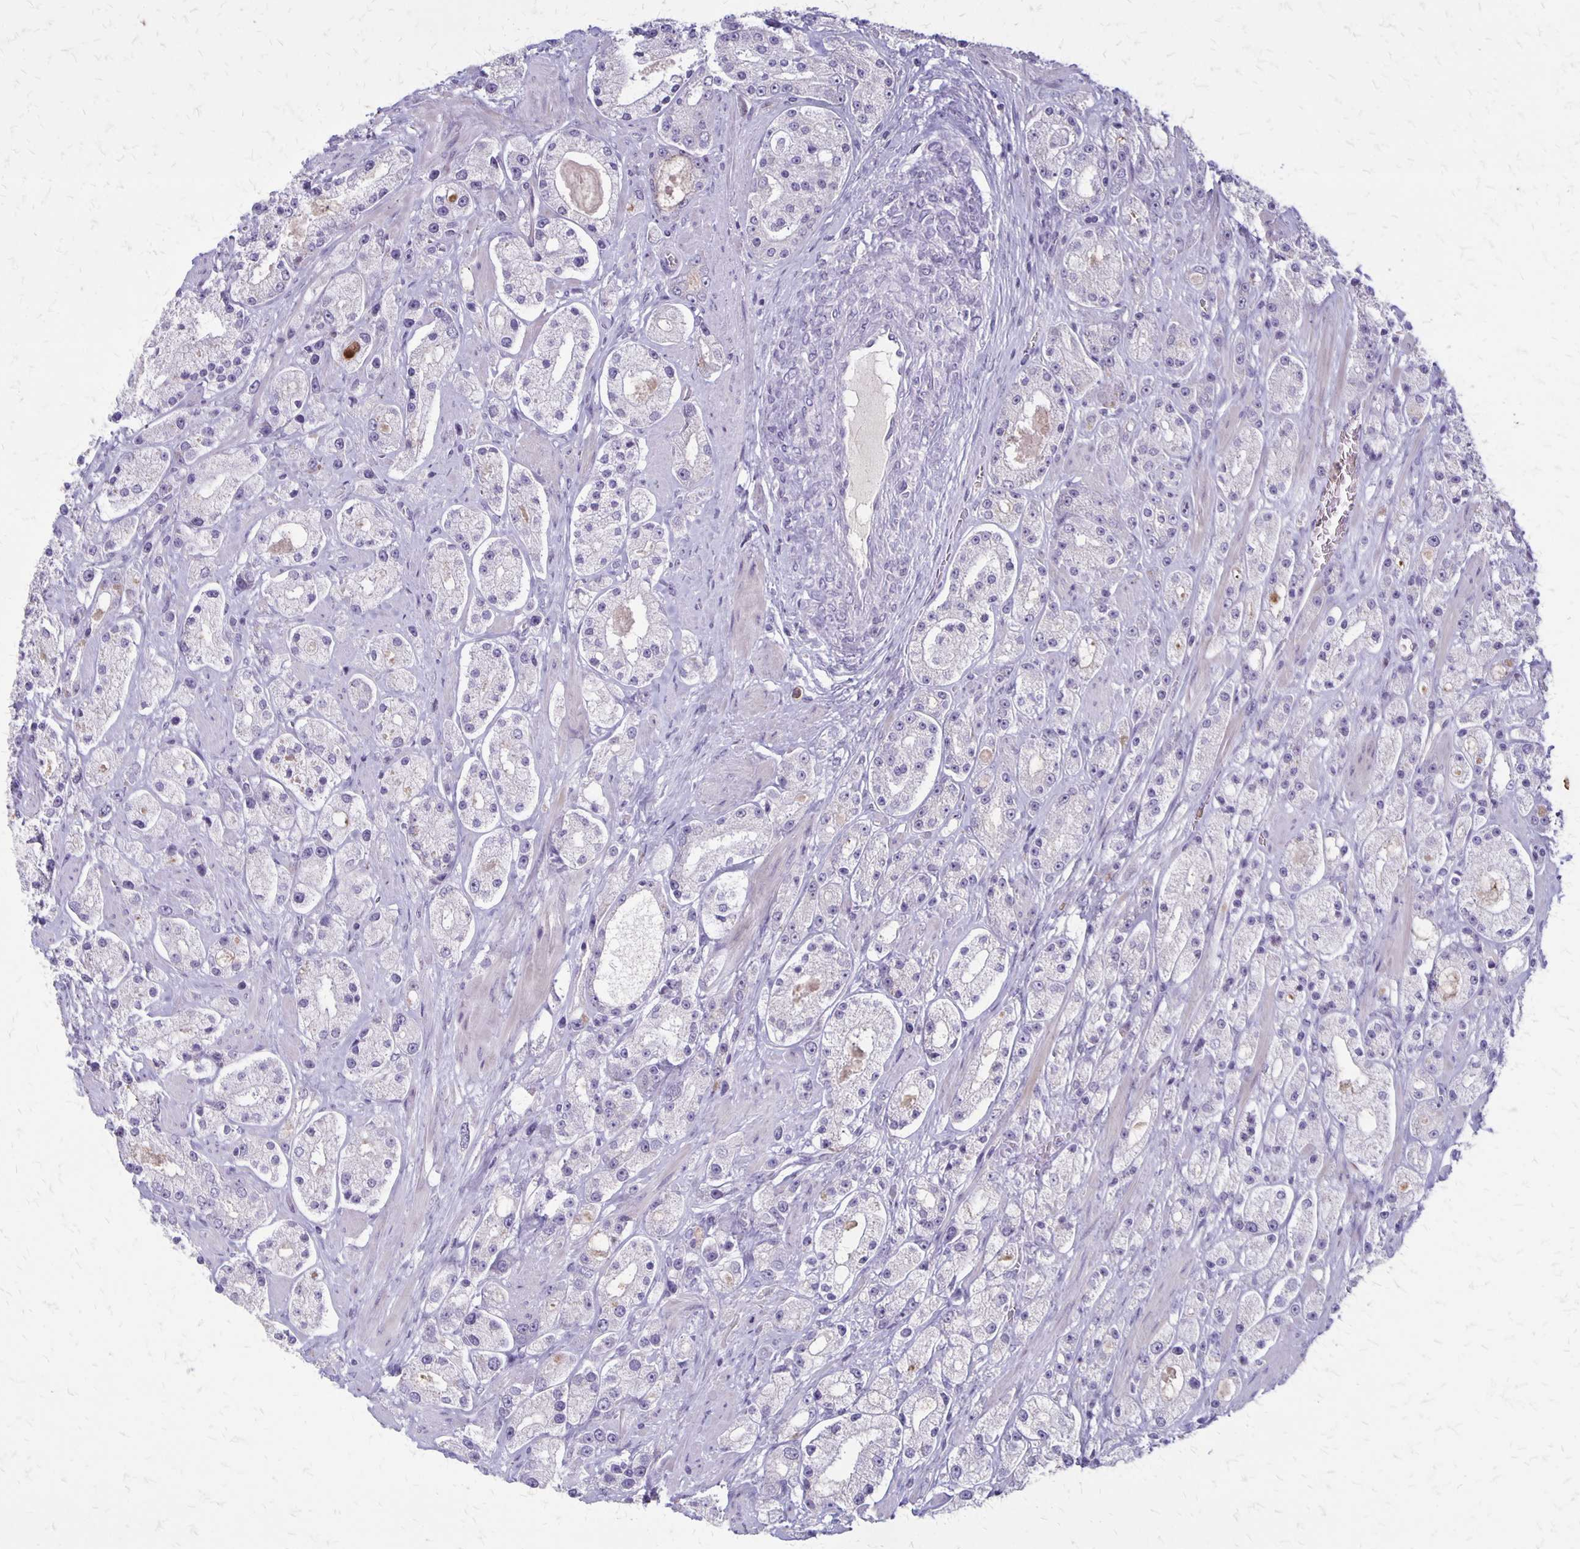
{"staining": {"intensity": "negative", "quantity": "none", "location": "none"}, "tissue": "prostate cancer", "cell_type": "Tumor cells", "image_type": "cancer", "snomed": [{"axis": "morphology", "description": "Adenocarcinoma, High grade"}, {"axis": "topography", "description": "Prostate"}], "caption": "Micrograph shows no significant protein expression in tumor cells of prostate cancer. (DAB (3,3'-diaminobenzidine) immunohistochemistry, high magnification).", "gene": "SEPTIN5", "patient": {"sex": "male", "age": 67}}